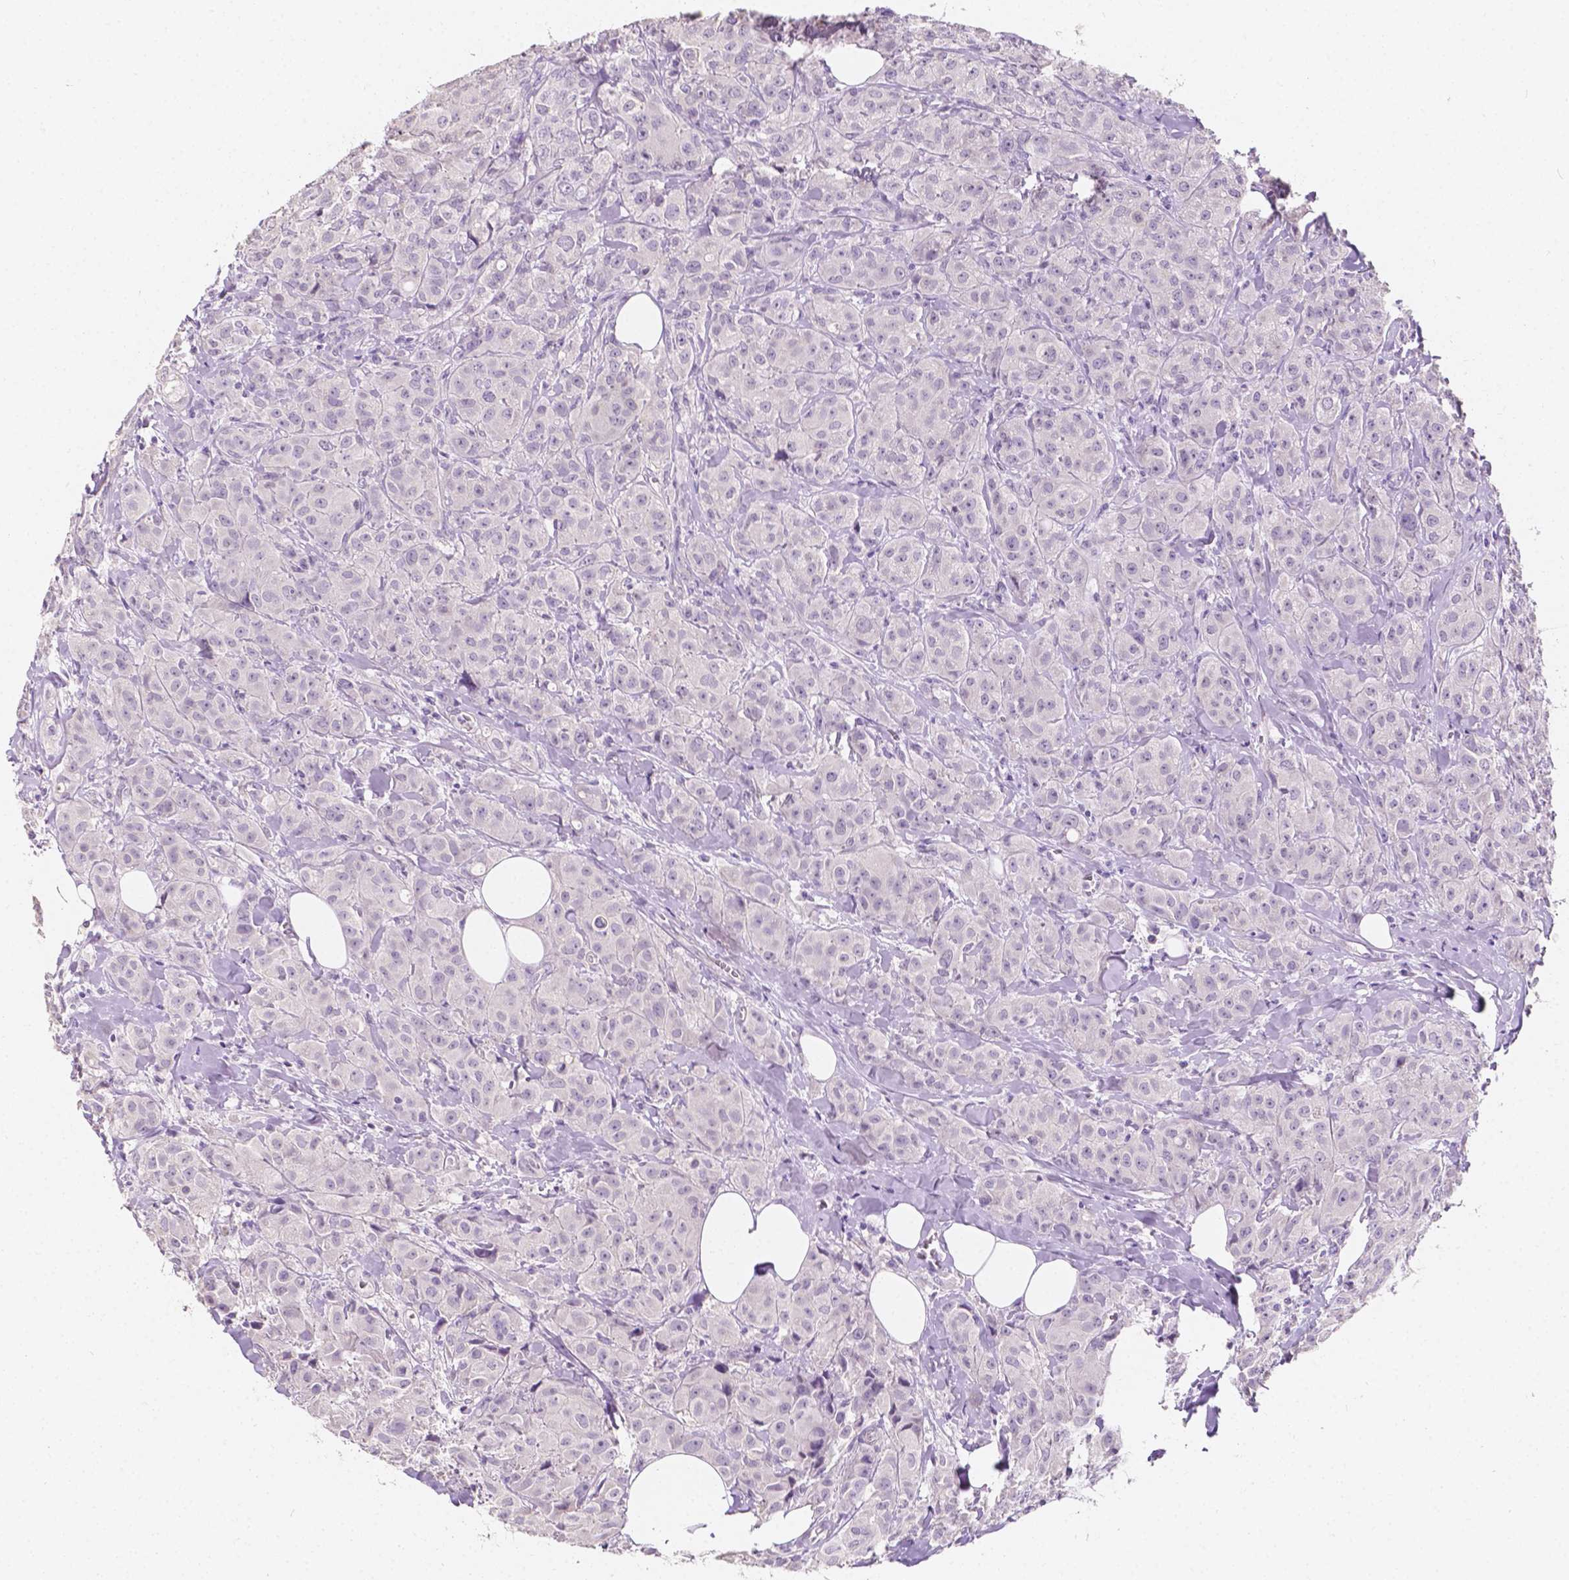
{"staining": {"intensity": "negative", "quantity": "none", "location": "none"}, "tissue": "breast cancer", "cell_type": "Tumor cells", "image_type": "cancer", "snomed": [{"axis": "morphology", "description": "Duct carcinoma"}, {"axis": "topography", "description": "Breast"}], "caption": "An immunohistochemistry micrograph of invasive ductal carcinoma (breast) is shown. There is no staining in tumor cells of invasive ductal carcinoma (breast).", "gene": "TAL1", "patient": {"sex": "female", "age": 43}}